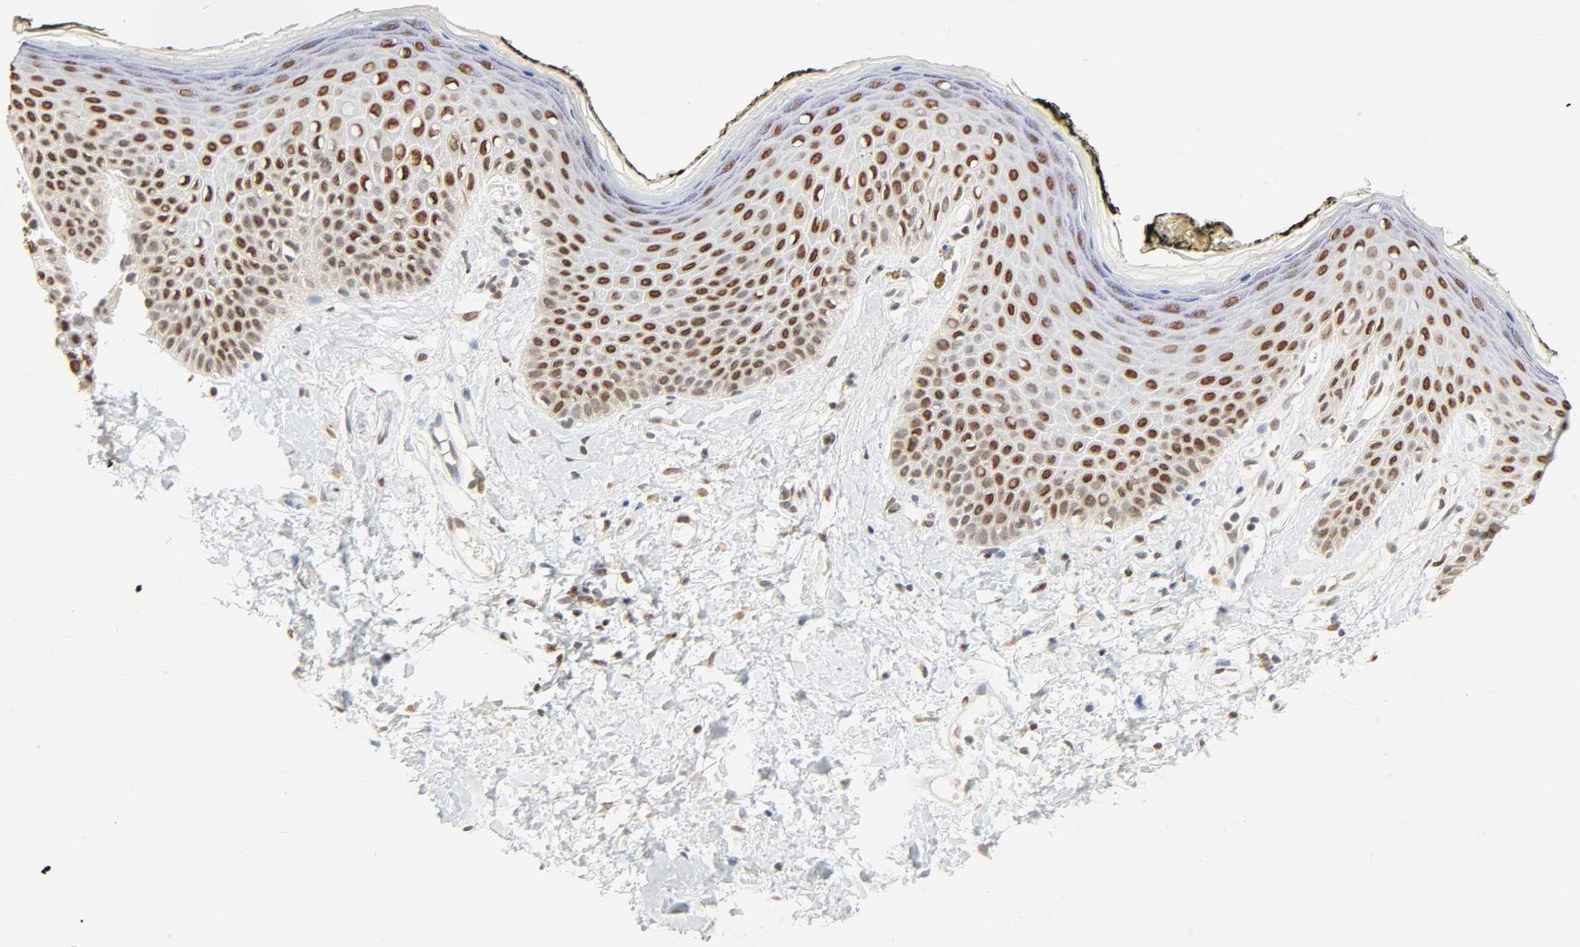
{"staining": {"intensity": "strong", "quantity": ">75%", "location": "nuclear"}, "tissue": "skin", "cell_type": "Epidermal cells", "image_type": "normal", "snomed": [{"axis": "morphology", "description": "Normal tissue, NOS"}, {"axis": "morphology", "description": "Inflammation, NOS"}, {"axis": "topography", "description": "Vulva"}], "caption": "Immunohistochemical staining of unremarkable skin shows >75% levels of strong nuclear protein staining in about >75% of epidermal cells.", "gene": "DAZAP1", "patient": {"sex": "female", "age": 84}}